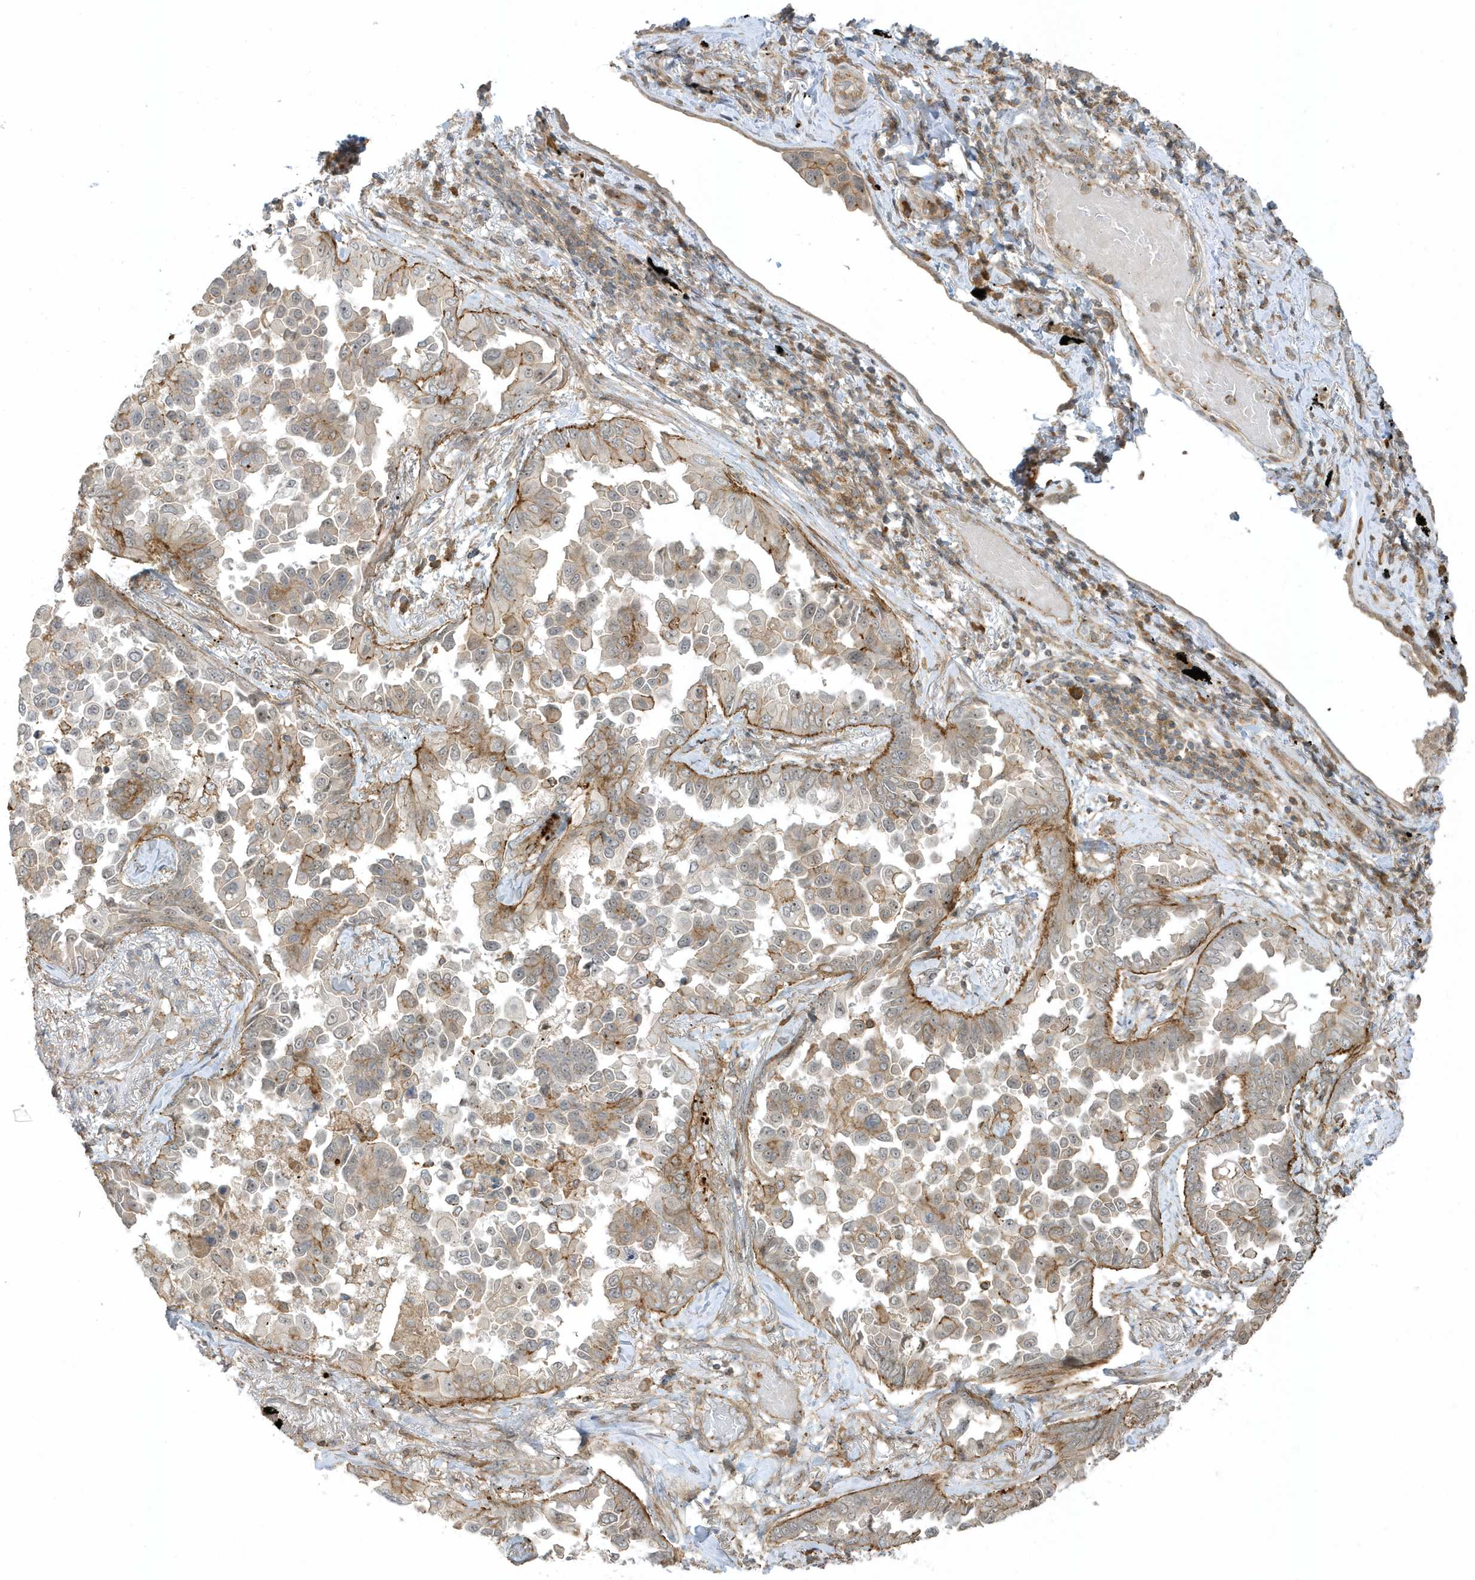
{"staining": {"intensity": "weak", "quantity": "25%-75%", "location": "cytoplasmic/membranous"}, "tissue": "lung cancer", "cell_type": "Tumor cells", "image_type": "cancer", "snomed": [{"axis": "morphology", "description": "Adenocarcinoma, NOS"}, {"axis": "topography", "description": "Lung"}], "caption": "A histopathology image showing weak cytoplasmic/membranous staining in approximately 25%-75% of tumor cells in lung adenocarcinoma, as visualized by brown immunohistochemical staining.", "gene": "ZBTB8A", "patient": {"sex": "female", "age": 67}}